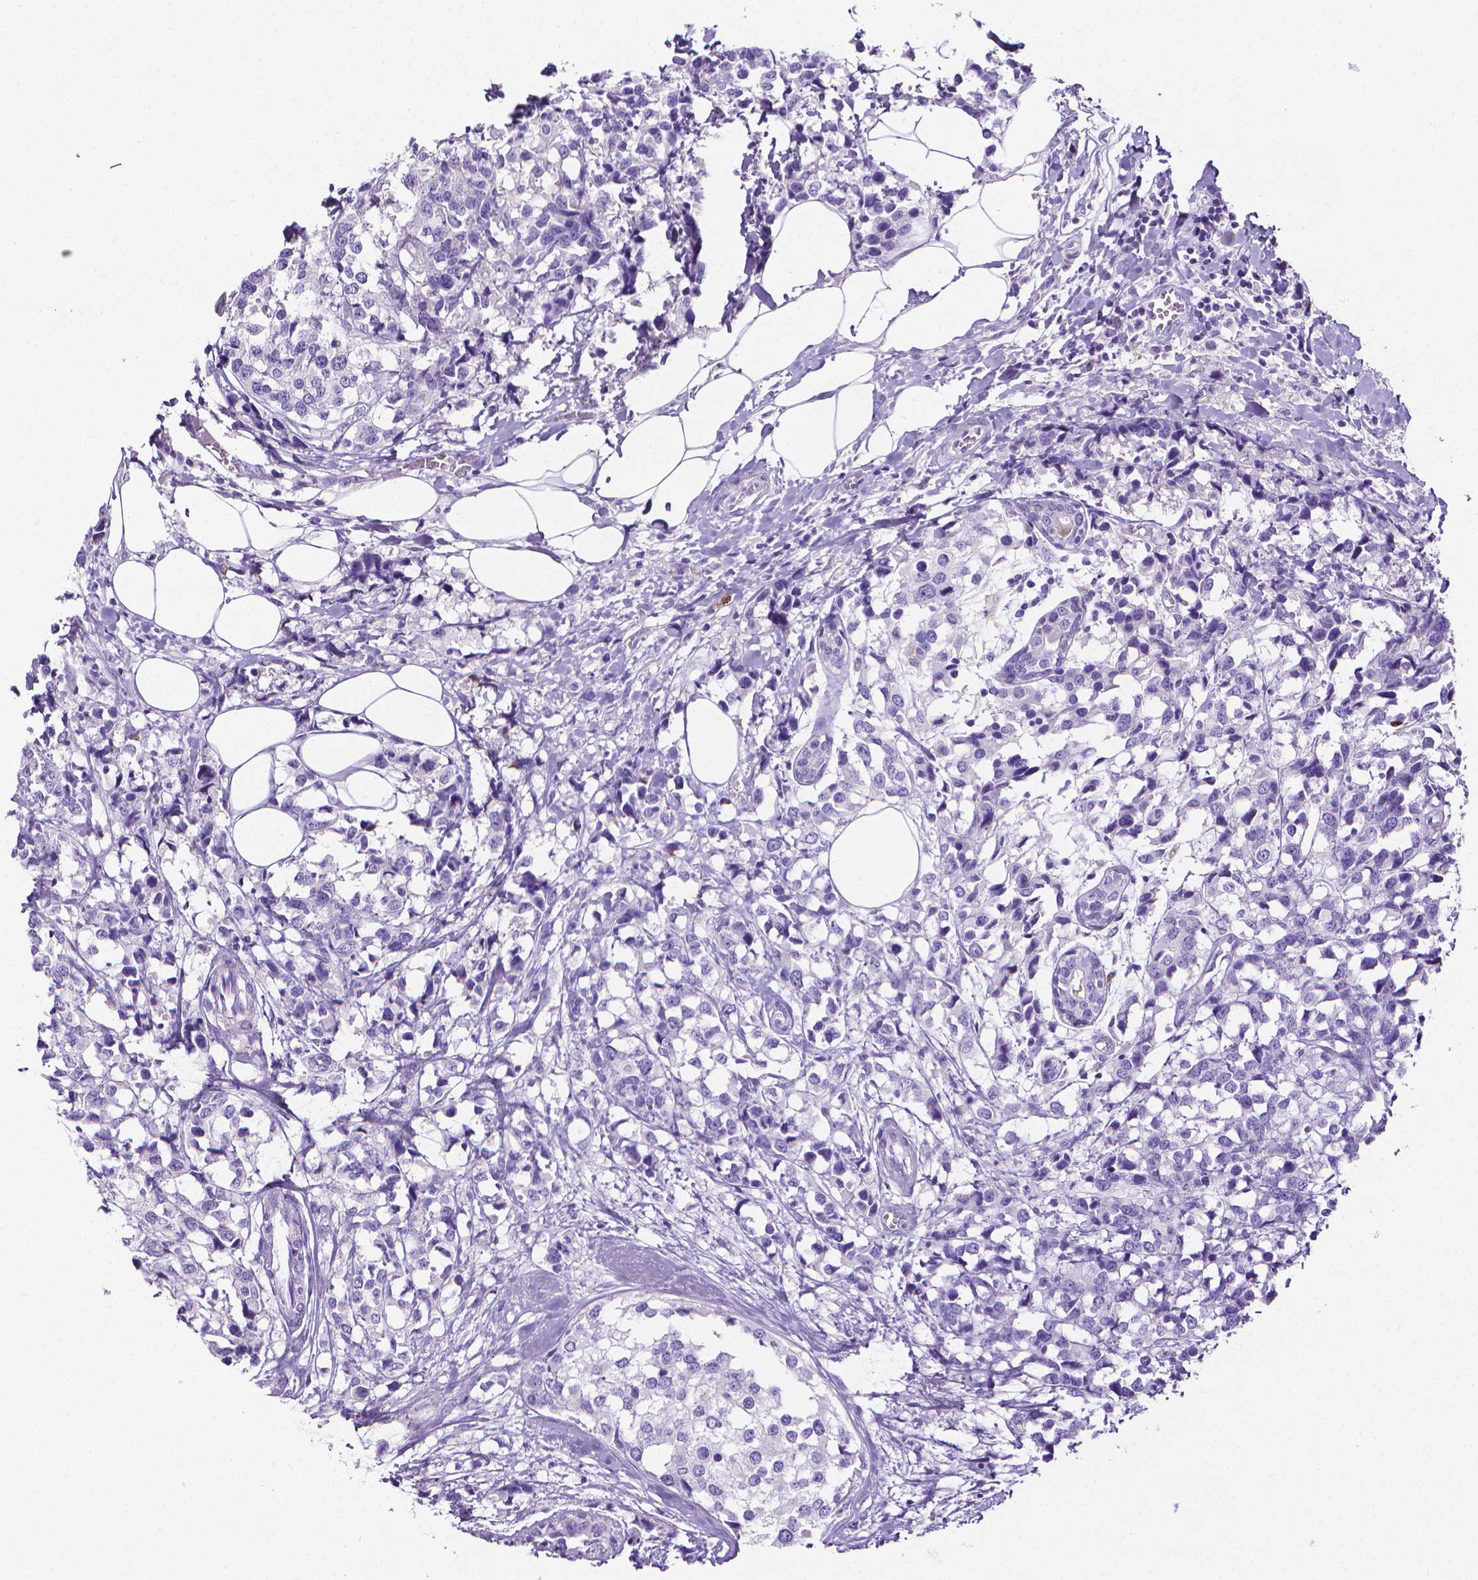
{"staining": {"intensity": "negative", "quantity": "none", "location": "none"}, "tissue": "breast cancer", "cell_type": "Tumor cells", "image_type": "cancer", "snomed": [{"axis": "morphology", "description": "Lobular carcinoma"}, {"axis": "topography", "description": "Breast"}], "caption": "The IHC micrograph has no significant staining in tumor cells of breast cancer (lobular carcinoma) tissue.", "gene": "MMP9", "patient": {"sex": "female", "age": 59}}